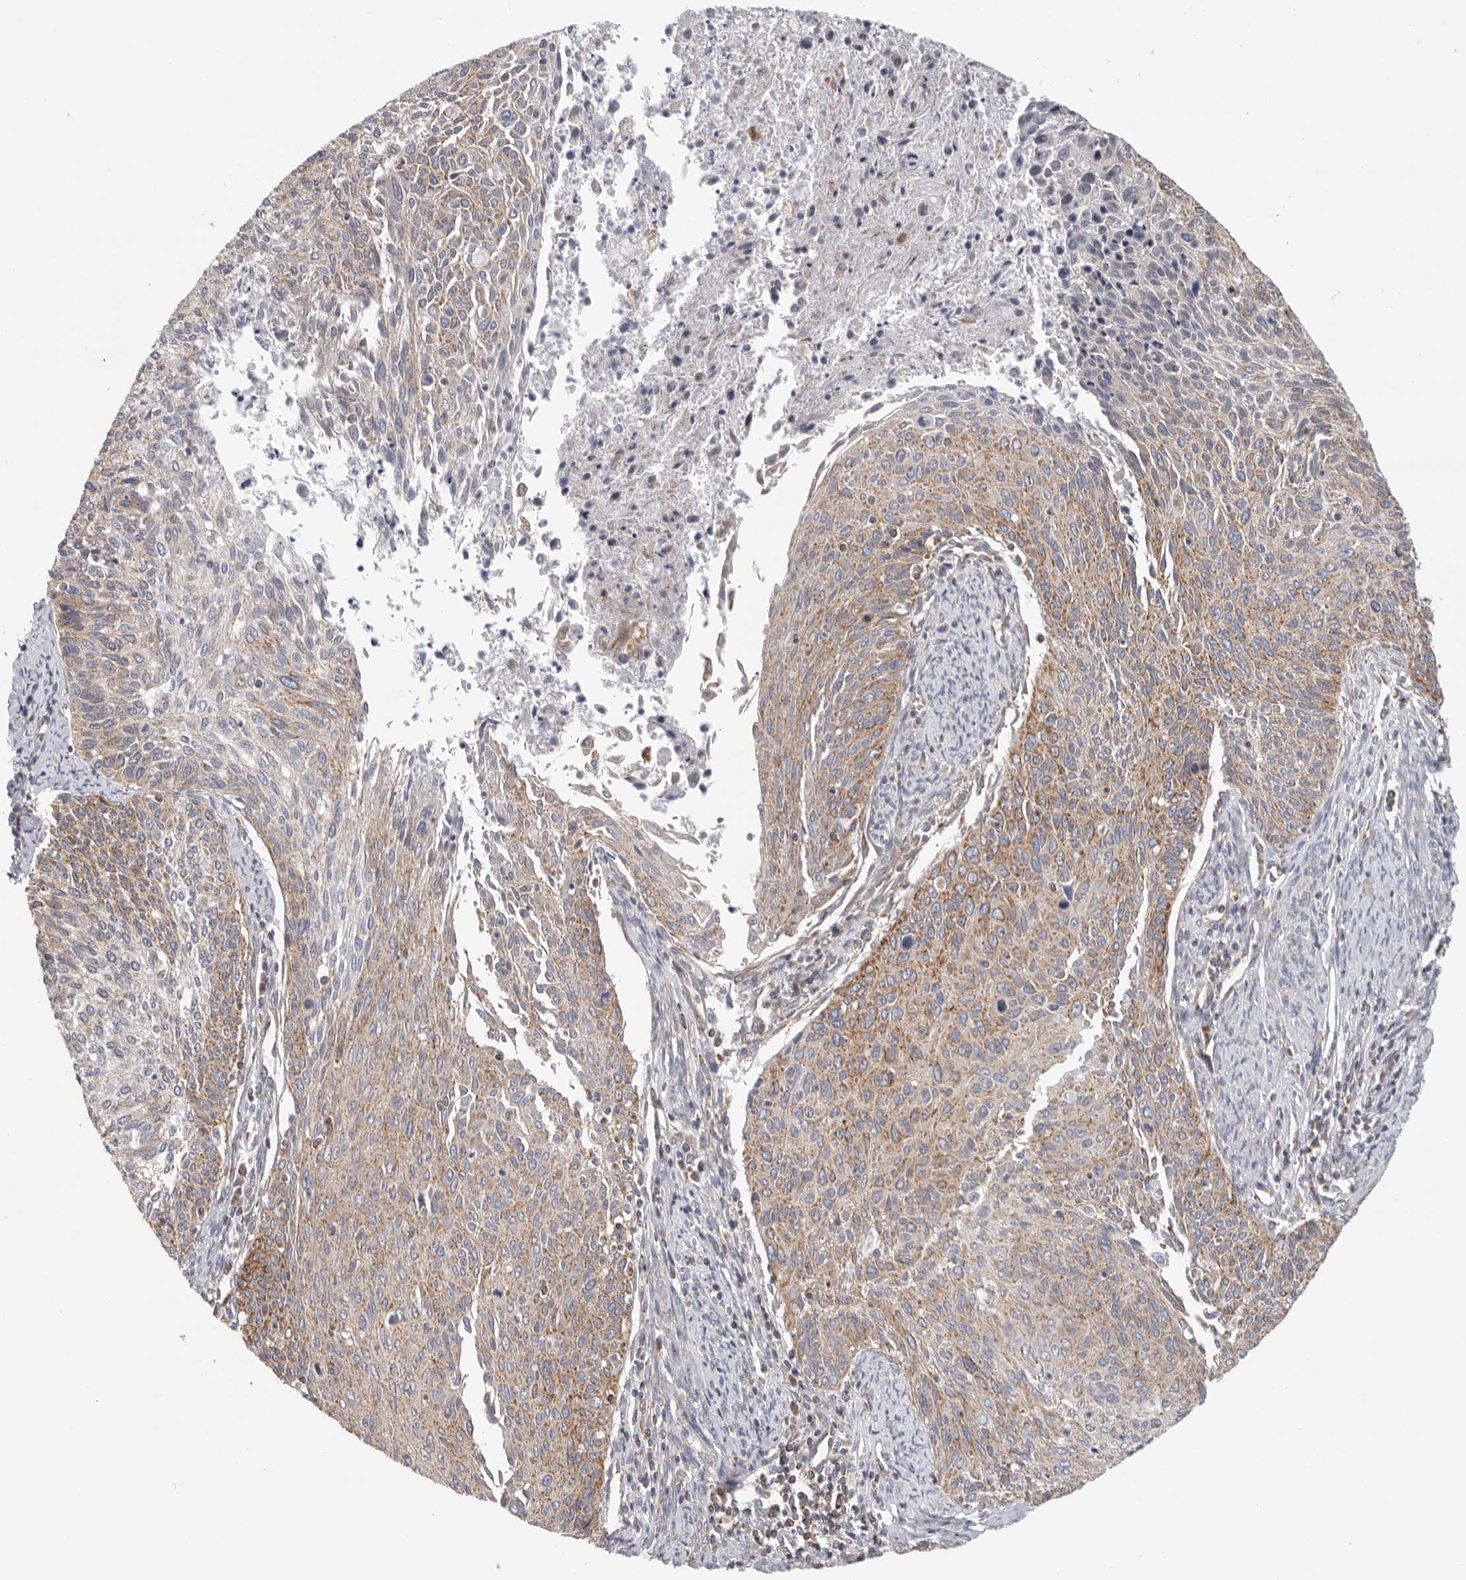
{"staining": {"intensity": "moderate", "quantity": "25%-75%", "location": "cytoplasmic/membranous"}, "tissue": "cervical cancer", "cell_type": "Tumor cells", "image_type": "cancer", "snomed": [{"axis": "morphology", "description": "Squamous cell carcinoma, NOS"}, {"axis": "topography", "description": "Cervix"}], "caption": "There is medium levels of moderate cytoplasmic/membranous positivity in tumor cells of squamous cell carcinoma (cervical), as demonstrated by immunohistochemical staining (brown color).", "gene": "FKBP8", "patient": {"sex": "female", "age": 55}}